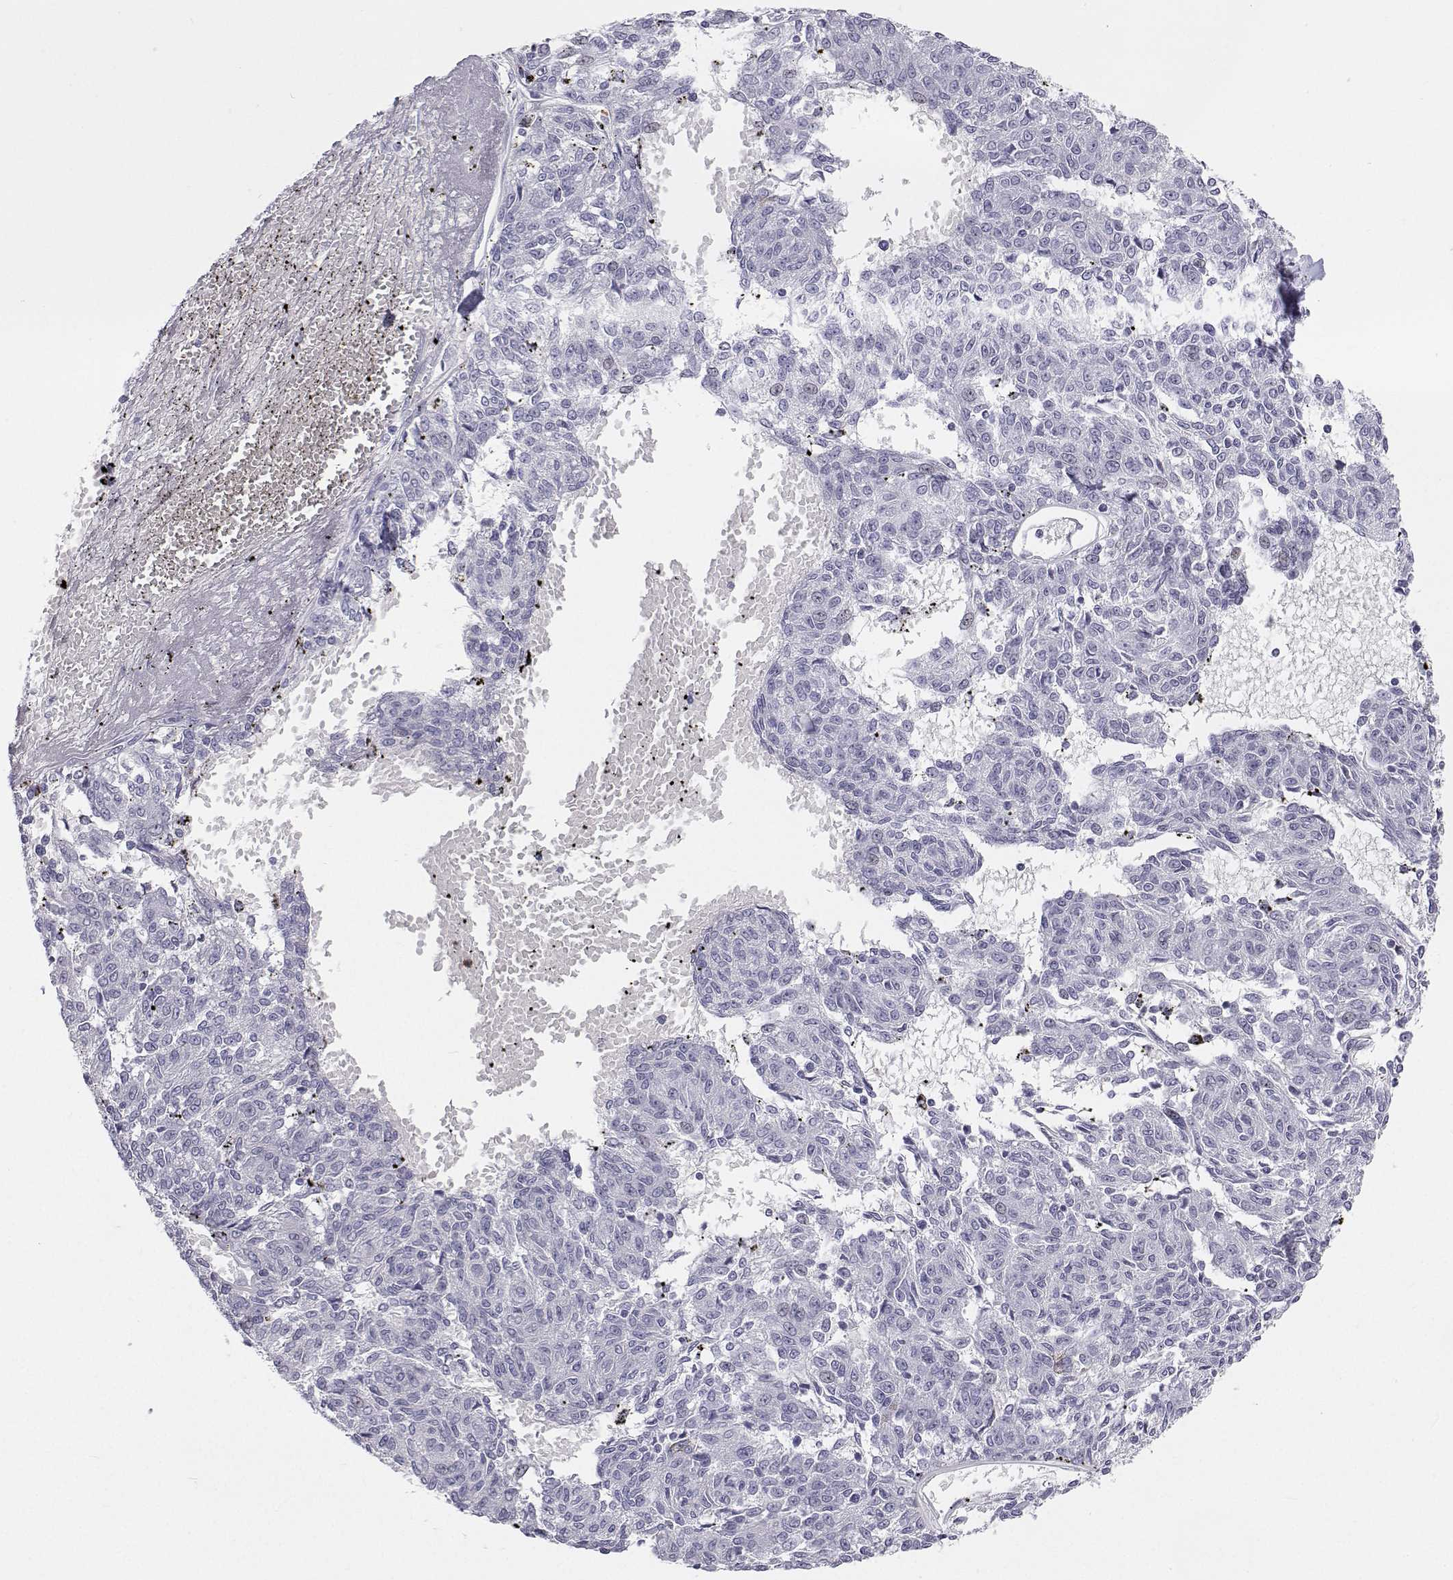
{"staining": {"intensity": "negative", "quantity": "none", "location": "none"}, "tissue": "melanoma", "cell_type": "Tumor cells", "image_type": "cancer", "snomed": [{"axis": "morphology", "description": "Malignant melanoma, NOS"}, {"axis": "topography", "description": "Skin"}], "caption": "Malignant melanoma was stained to show a protein in brown. There is no significant expression in tumor cells. (Stains: DAB immunohistochemistry with hematoxylin counter stain, Microscopy: brightfield microscopy at high magnification).", "gene": "SFTPB", "patient": {"sex": "female", "age": 72}}